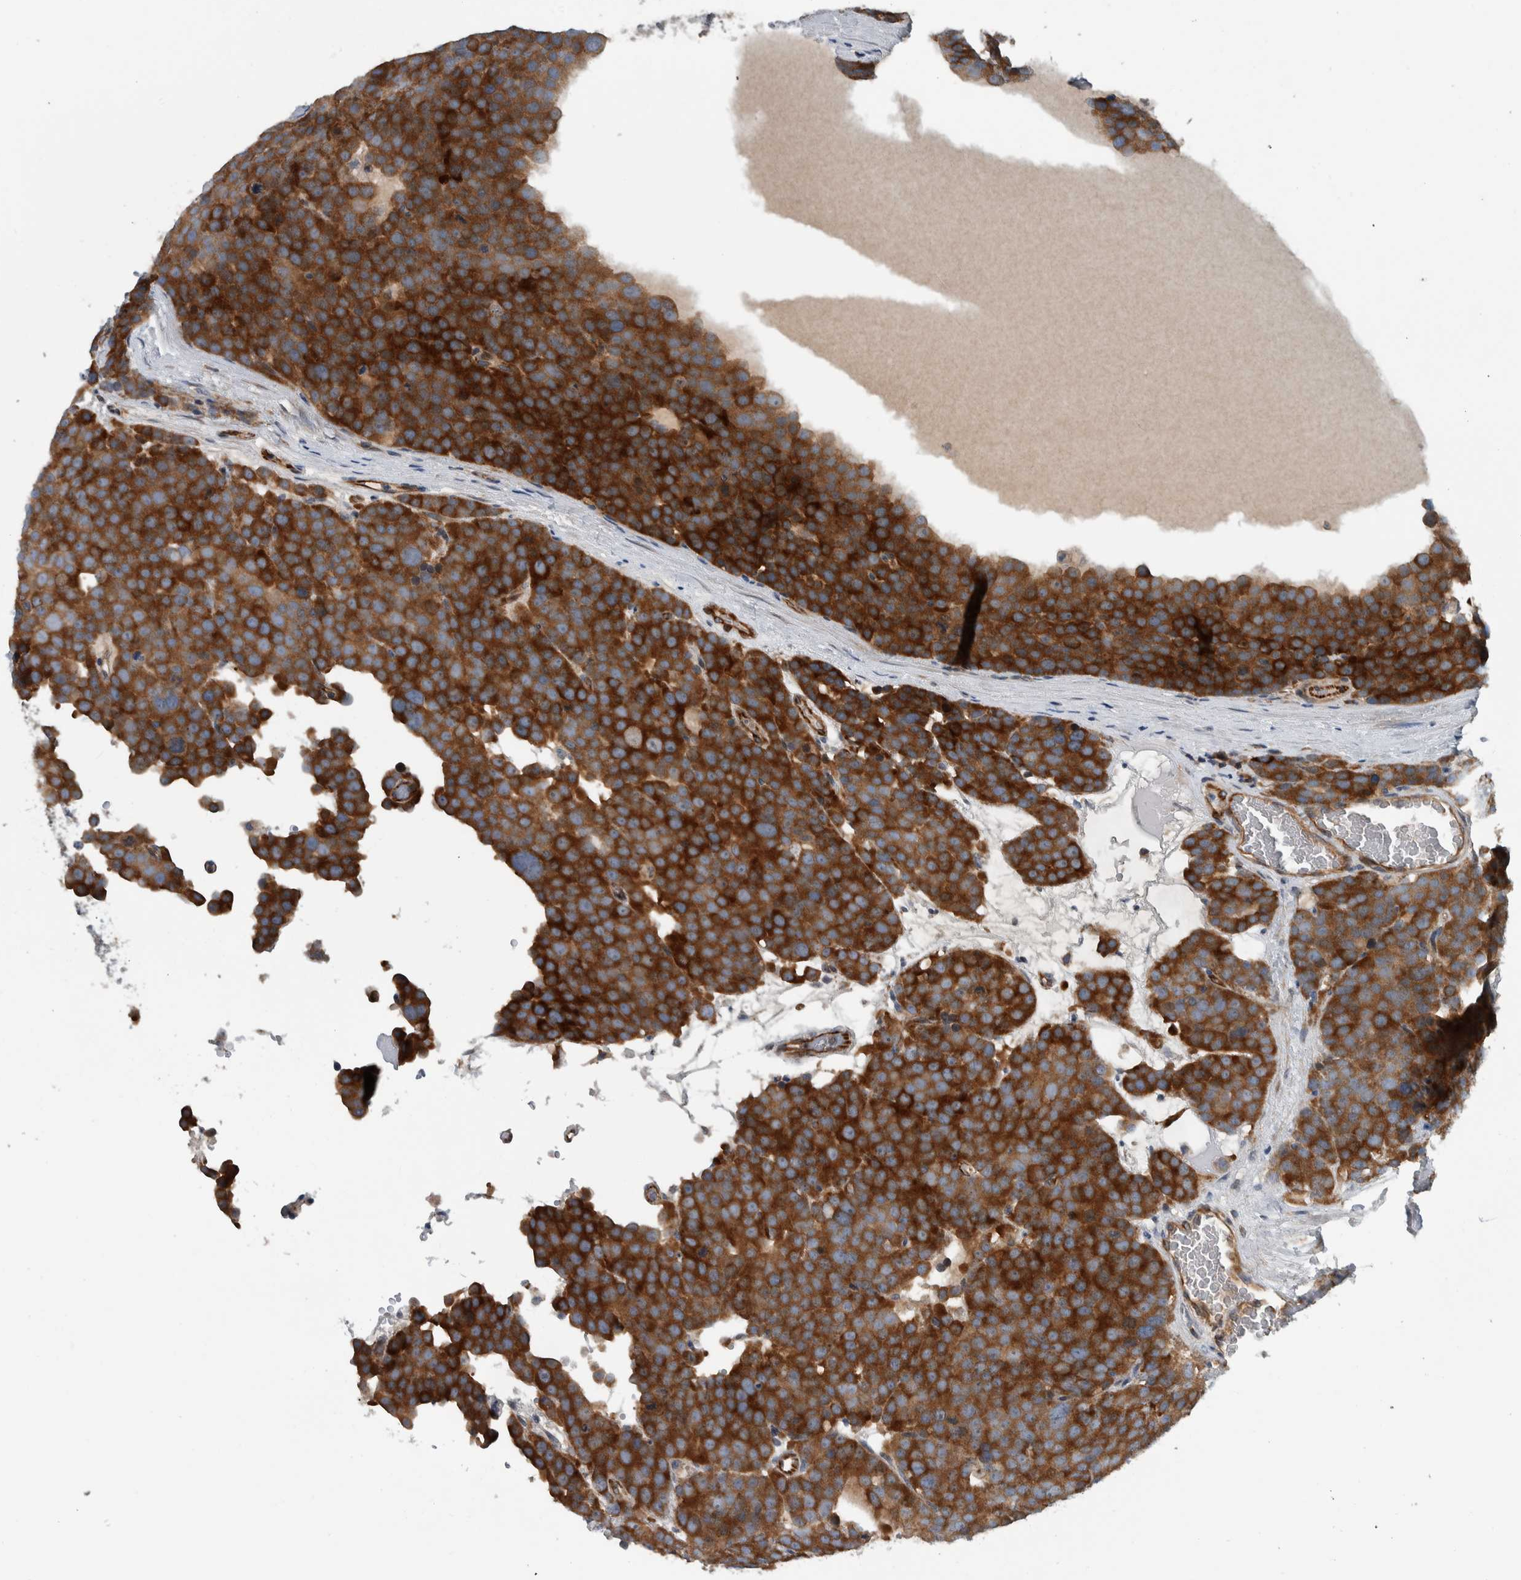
{"staining": {"intensity": "strong", "quantity": ">75%", "location": "cytoplasmic/membranous"}, "tissue": "testis cancer", "cell_type": "Tumor cells", "image_type": "cancer", "snomed": [{"axis": "morphology", "description": "Seminoma, NOS"}, {"axis": "topography", "description": "Testis"}], "caption": "A photomicrograph of testis cancer stained for a protein reveals strong cytoplasmic/membranous brown staining in tumor cells. The staining was performed using DAB to visualize the protein expression in brown, while the nuclei were stained in blue with hematoxylin (Magnification: 20x).", "gene": "BAIAP2L1", "patient": {"sex": "male", "age": 71}}